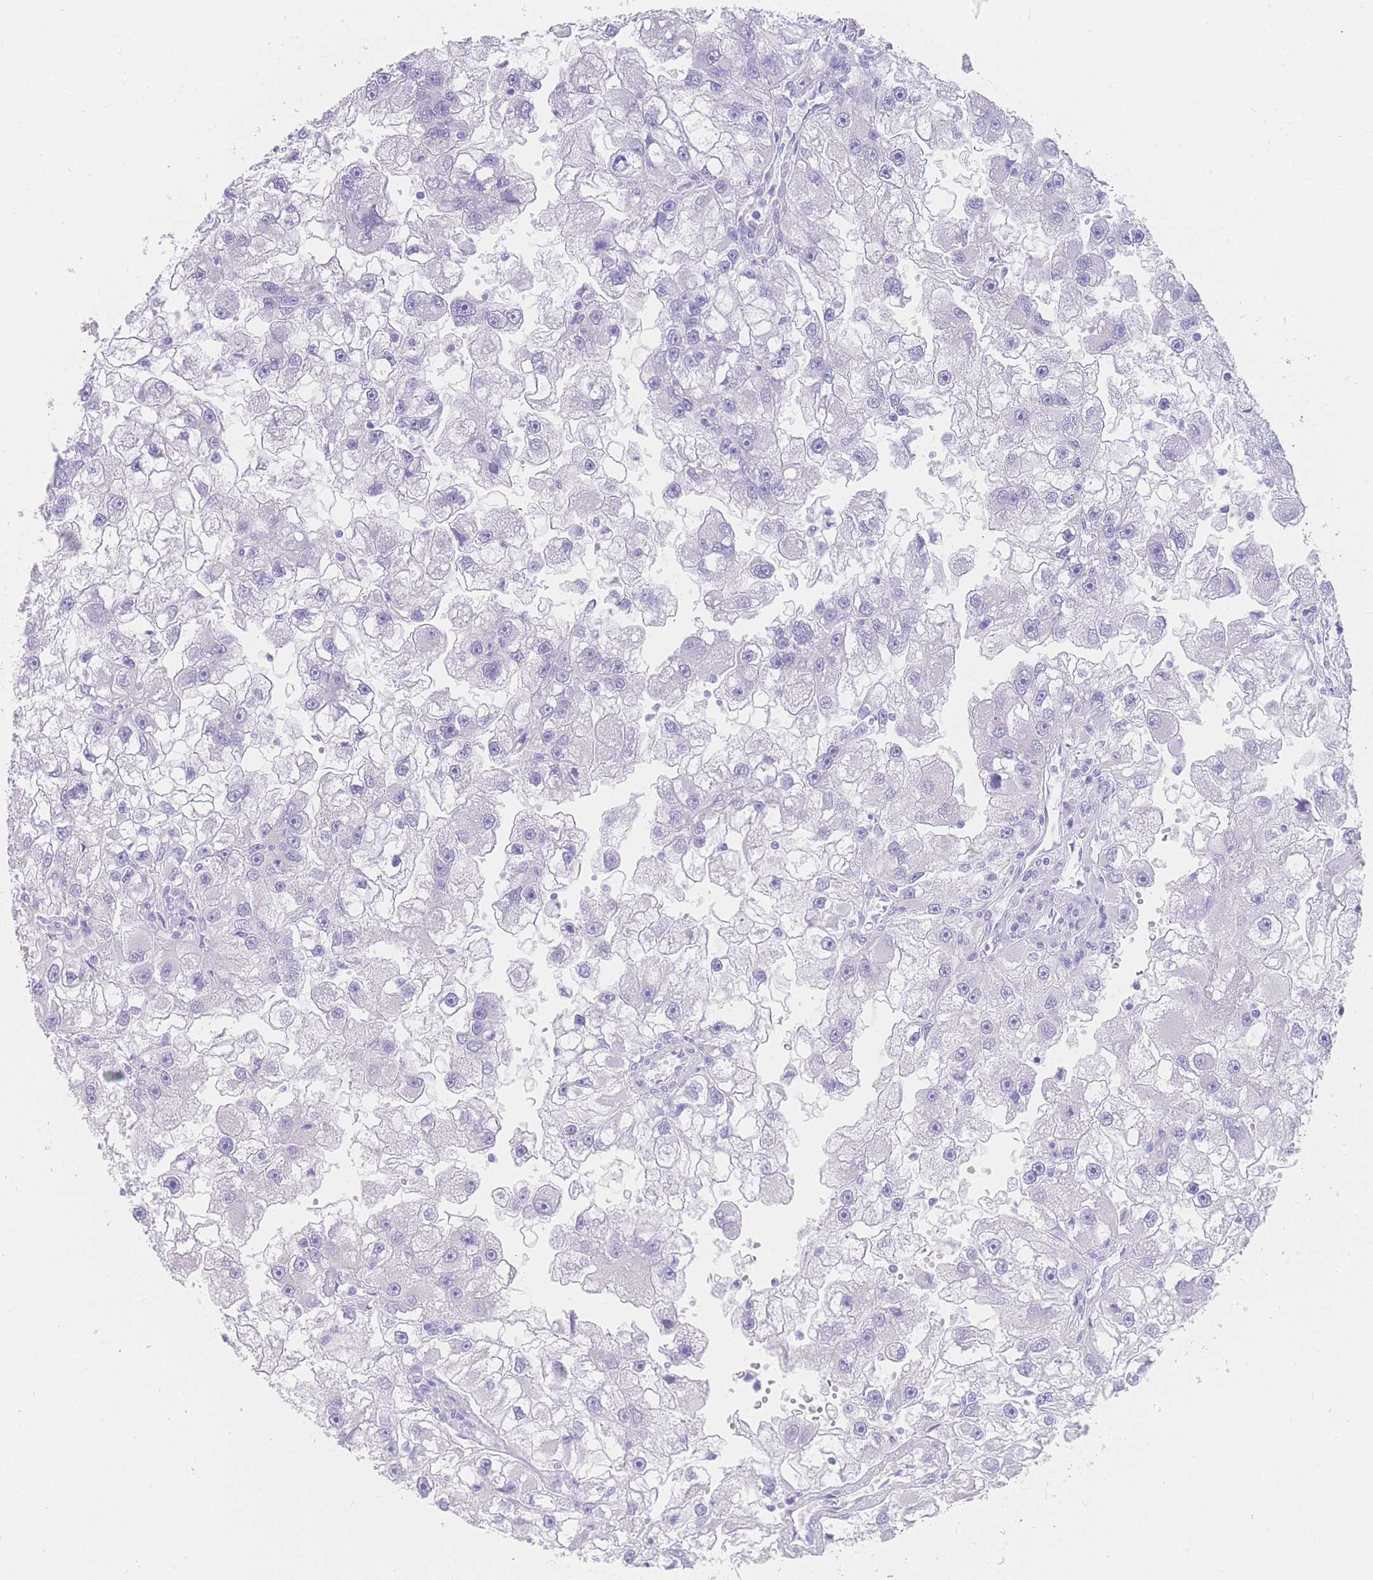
{"staining": {"intensity": "negative", "quantity": "none", "location": "none"}, "tissue": "renal cancer", "cell_type": "Tumor cells", "image_type": "cancer", "snomed": [{"axis": "morphology", "description": "Adenocarcinoma, NOS"}, {"axis": "topography", "description": "Kidney"}], "caption": "The immunohistochemistry (IHC) micrograph has no significant staining in tumor cells of adenocarcinoma (renal) tissue.", "gene": "LZTFL1", "patient": {"sex": "male", "age": 63}}